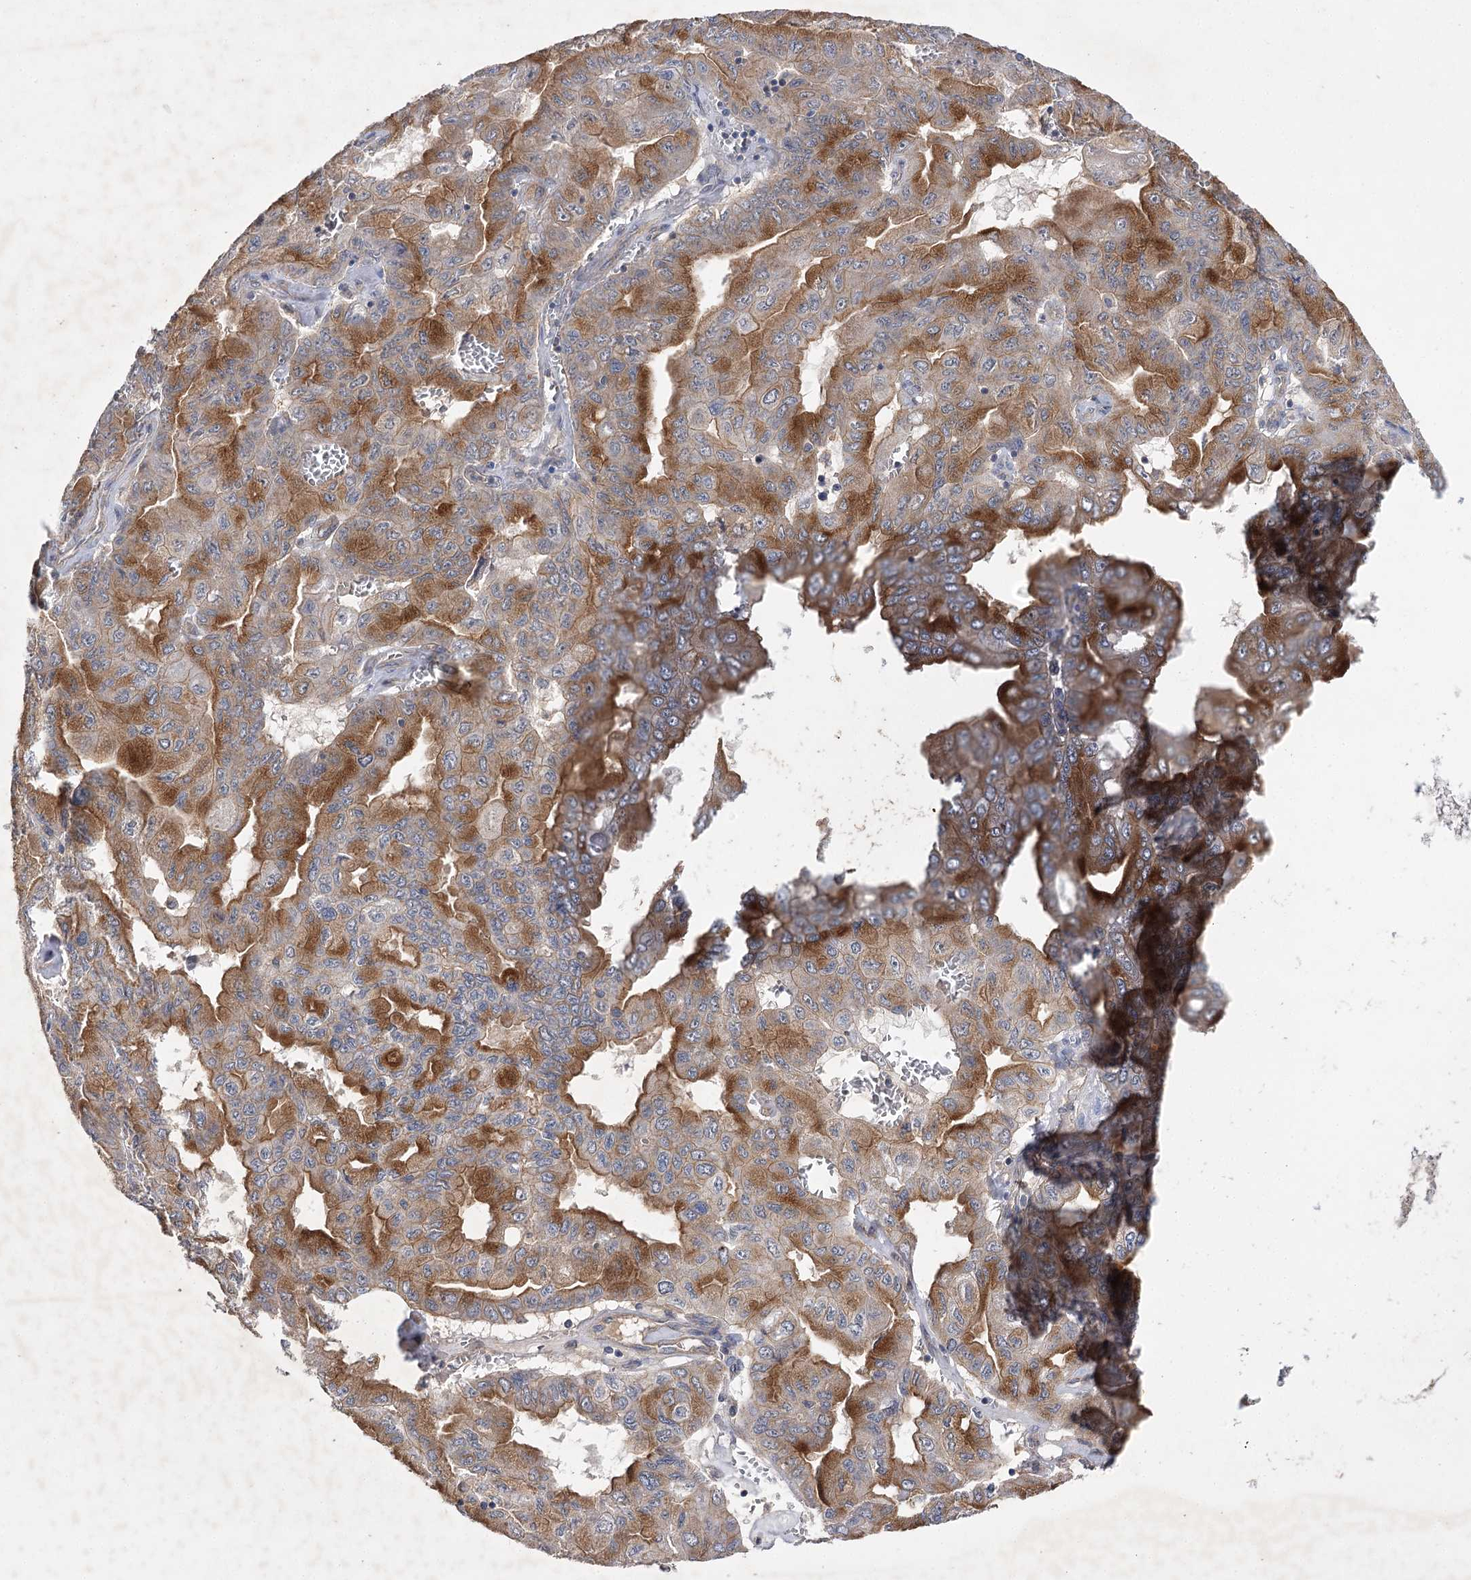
{"staining": {"intensity": "moderate", "quantity": "25%-75%", "location": "cytoplasmic/membranous"}, "tissue": "pancreatic cancer", "cell_type": "Tumor cells", "image_type": "cancer", "snomed": [{"axis": "morphology", "description": "Adenocarcinoma, NOS"}, {"axis": "topography", "description": "Pancreas"}], "caption": "High-power microscopy captured an immunohistochemistry histopathology image of pancreatic cancer (adenocarcinoma), revealing moderate cytoplasmic/membranous staining in approximately 25%-75% of tumor cells. (brown staining indicates protein expression, while blue staining denotes nuclei).", "gene": "BCR", "patient": {"sex": "male", "age": 51}}